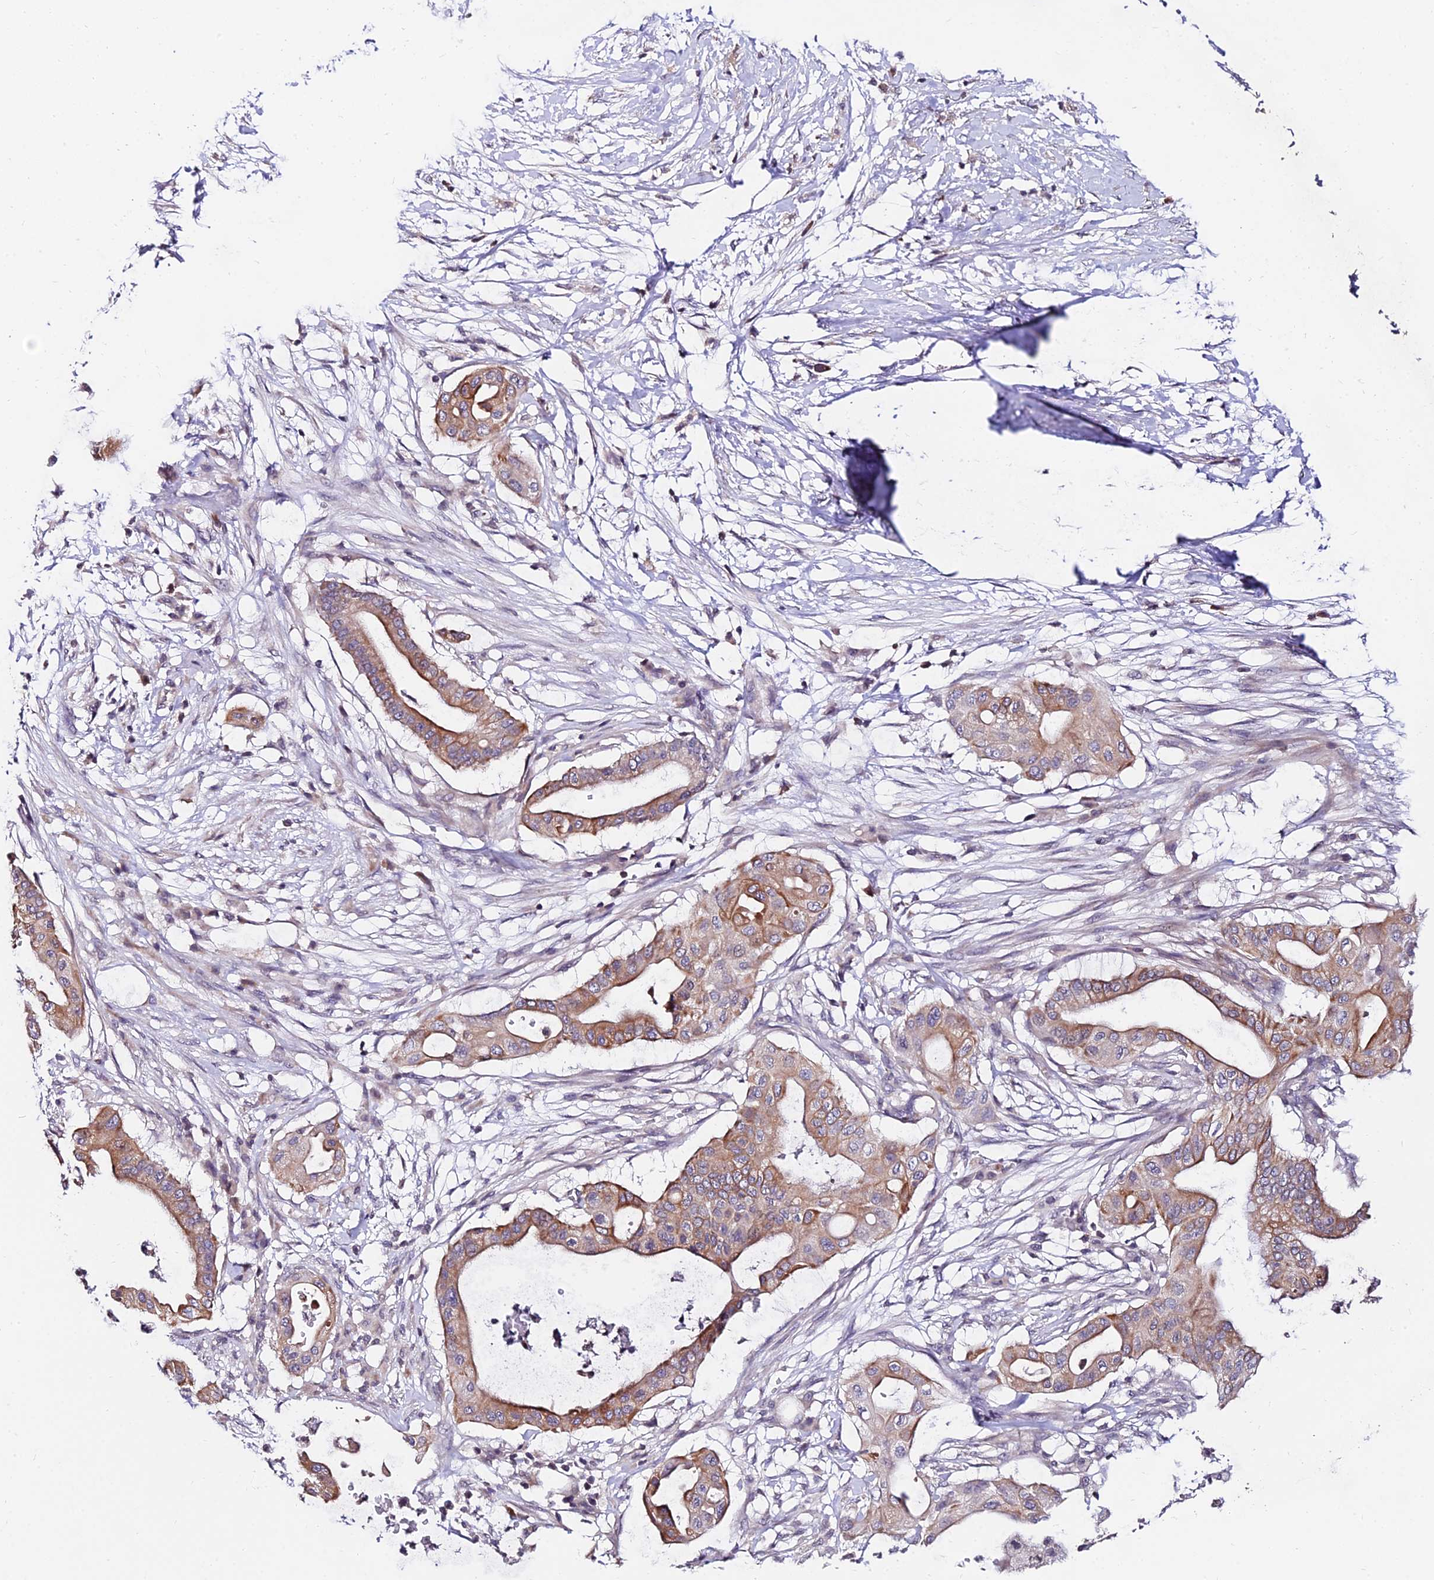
{"staining": {"intensity": "moderate", "quantity": ">75%", "location": "cytoplasmic/membranous"}, "tissue": "pancreatic cancer", "cell_type": "Tumor cells", "image_type": "cancer", "snomed": [{"axis": "morphology", "description": "Adenocarcinoma, NOS"}, {"axis": "topography", "description": "Pancreas"}], "caption": "Approximately >75% of tumor cells in human pancreatic cancer (adenocarcinoma) display moderate cytoplasmic/membranous protein expression as visualized by brown immunohistochemical staining.", "gene": "CDNF", "patient": {"sex": "male", "age": 68}}